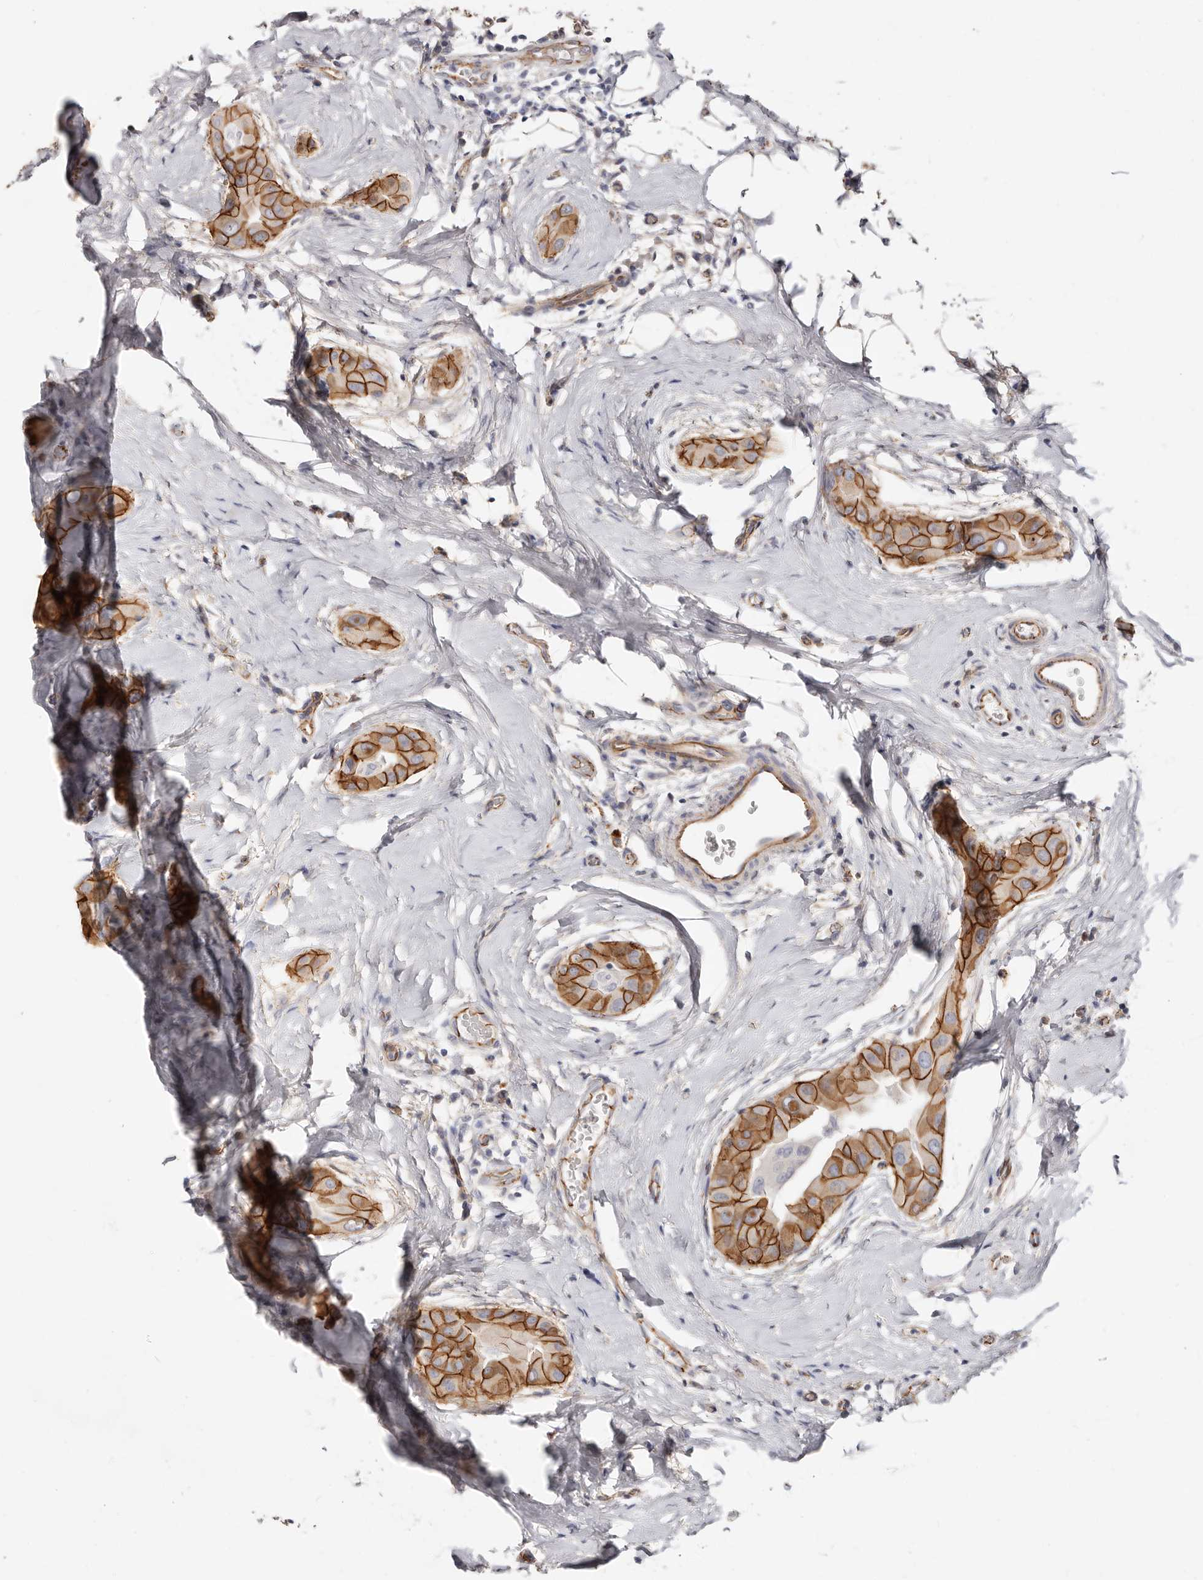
{"staining": {"intensity": "strong", "quantity": ">75%", "location": "cytoplasmic/membranous"}, "tissue": "thyroid cancer", "cell_type": "Tumor cells", "image_type": "cancer", "snomed": [{"axis": "morphology", "description": "Papillary adenocarcinoma, NOS"}, {"axis": "topography", "description": "Thyroid gland"}], "caption": "Immunohistochemical staining of human thyroid cancer demonstrates high levels of strong cytoplasmic/membranous positivity in about >75% of tumor cells. Using DAB (brown) and hematoxylin (blue) stains, captured at high magnification using brightfield microscopy.", "gene": "CTNNB1", "patient": {"sex": "male", "age": 33}}